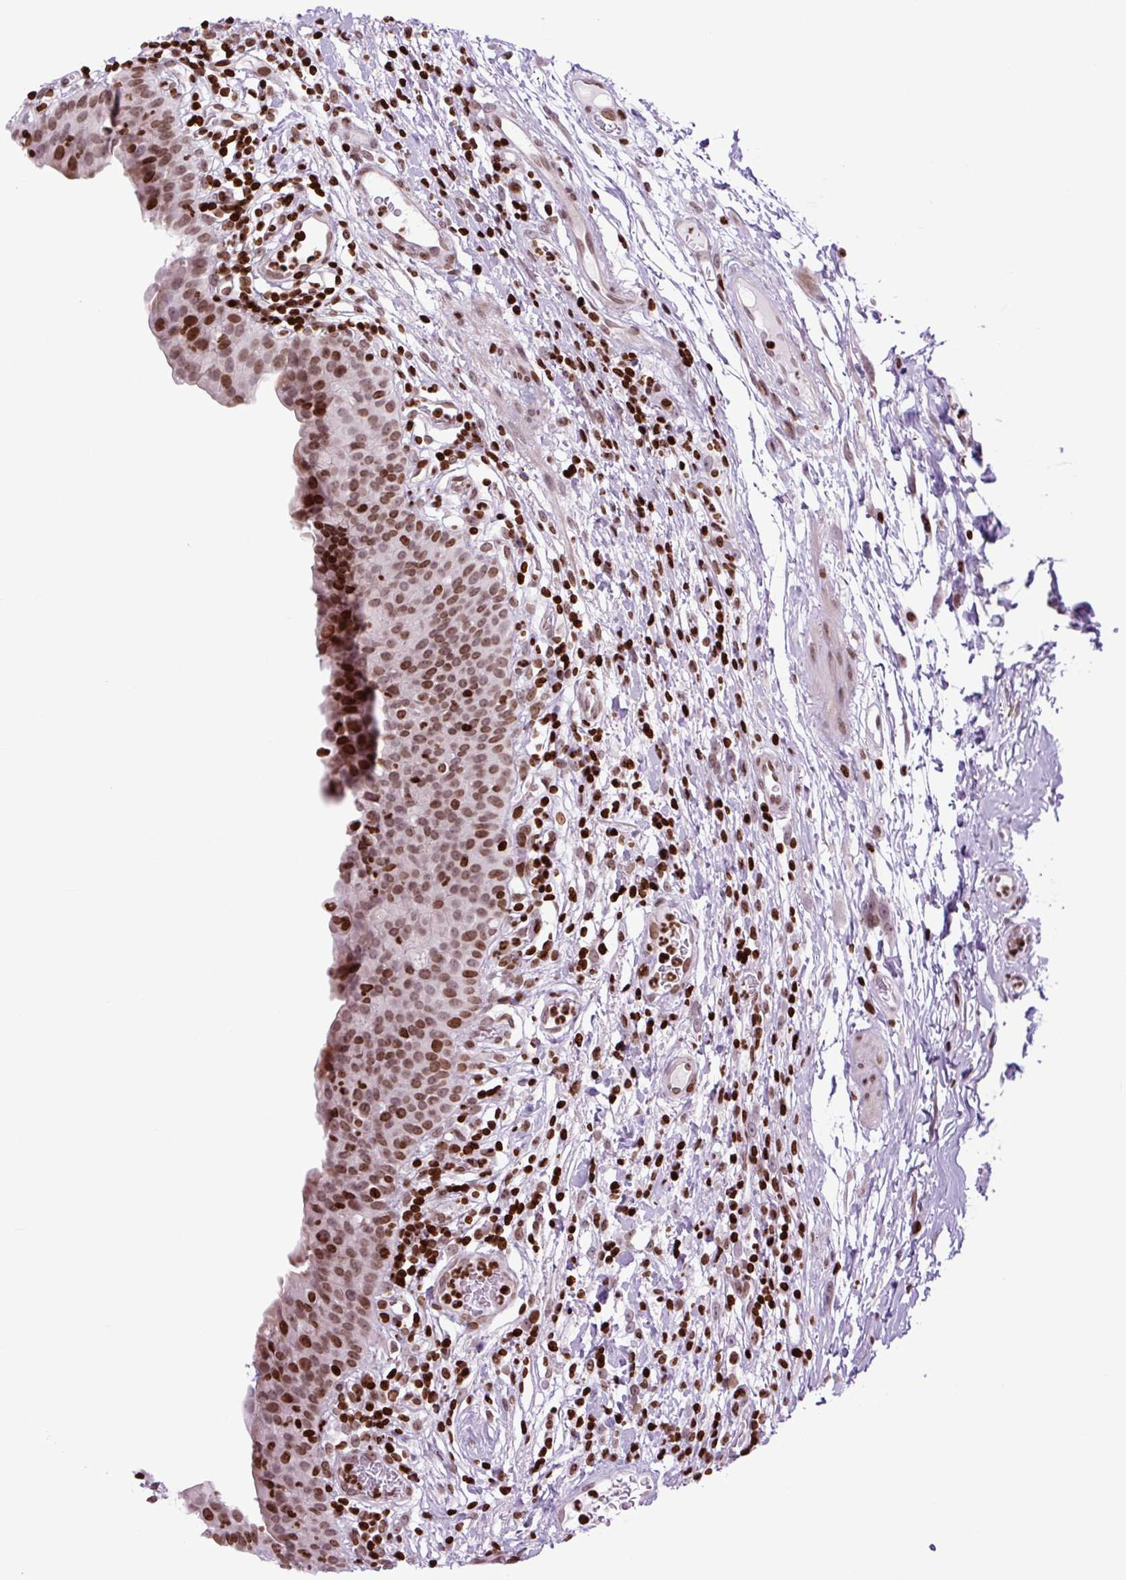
{"staining": {"intensity": "moderate", "quantity": ">75%", "location": "nuclear"}, "tissue": "urinary bladder", "cell_type": "Urothelial cells", "image_type": "normal", "snomed": [{"axis": "morphology", "description": "Normal tissue, NOS"}, {"axis": "morphology", "description": "Inflammation, NOS"}, {"axis": "topography", "description": "Urinary bladder"}], "caption": "Unremarkable urinary bladder demonstrates moderate nuclear positivity in about >75% of urothelial cells.", "gene": "H1", "patient": {"sex": "male", "age": 57}}